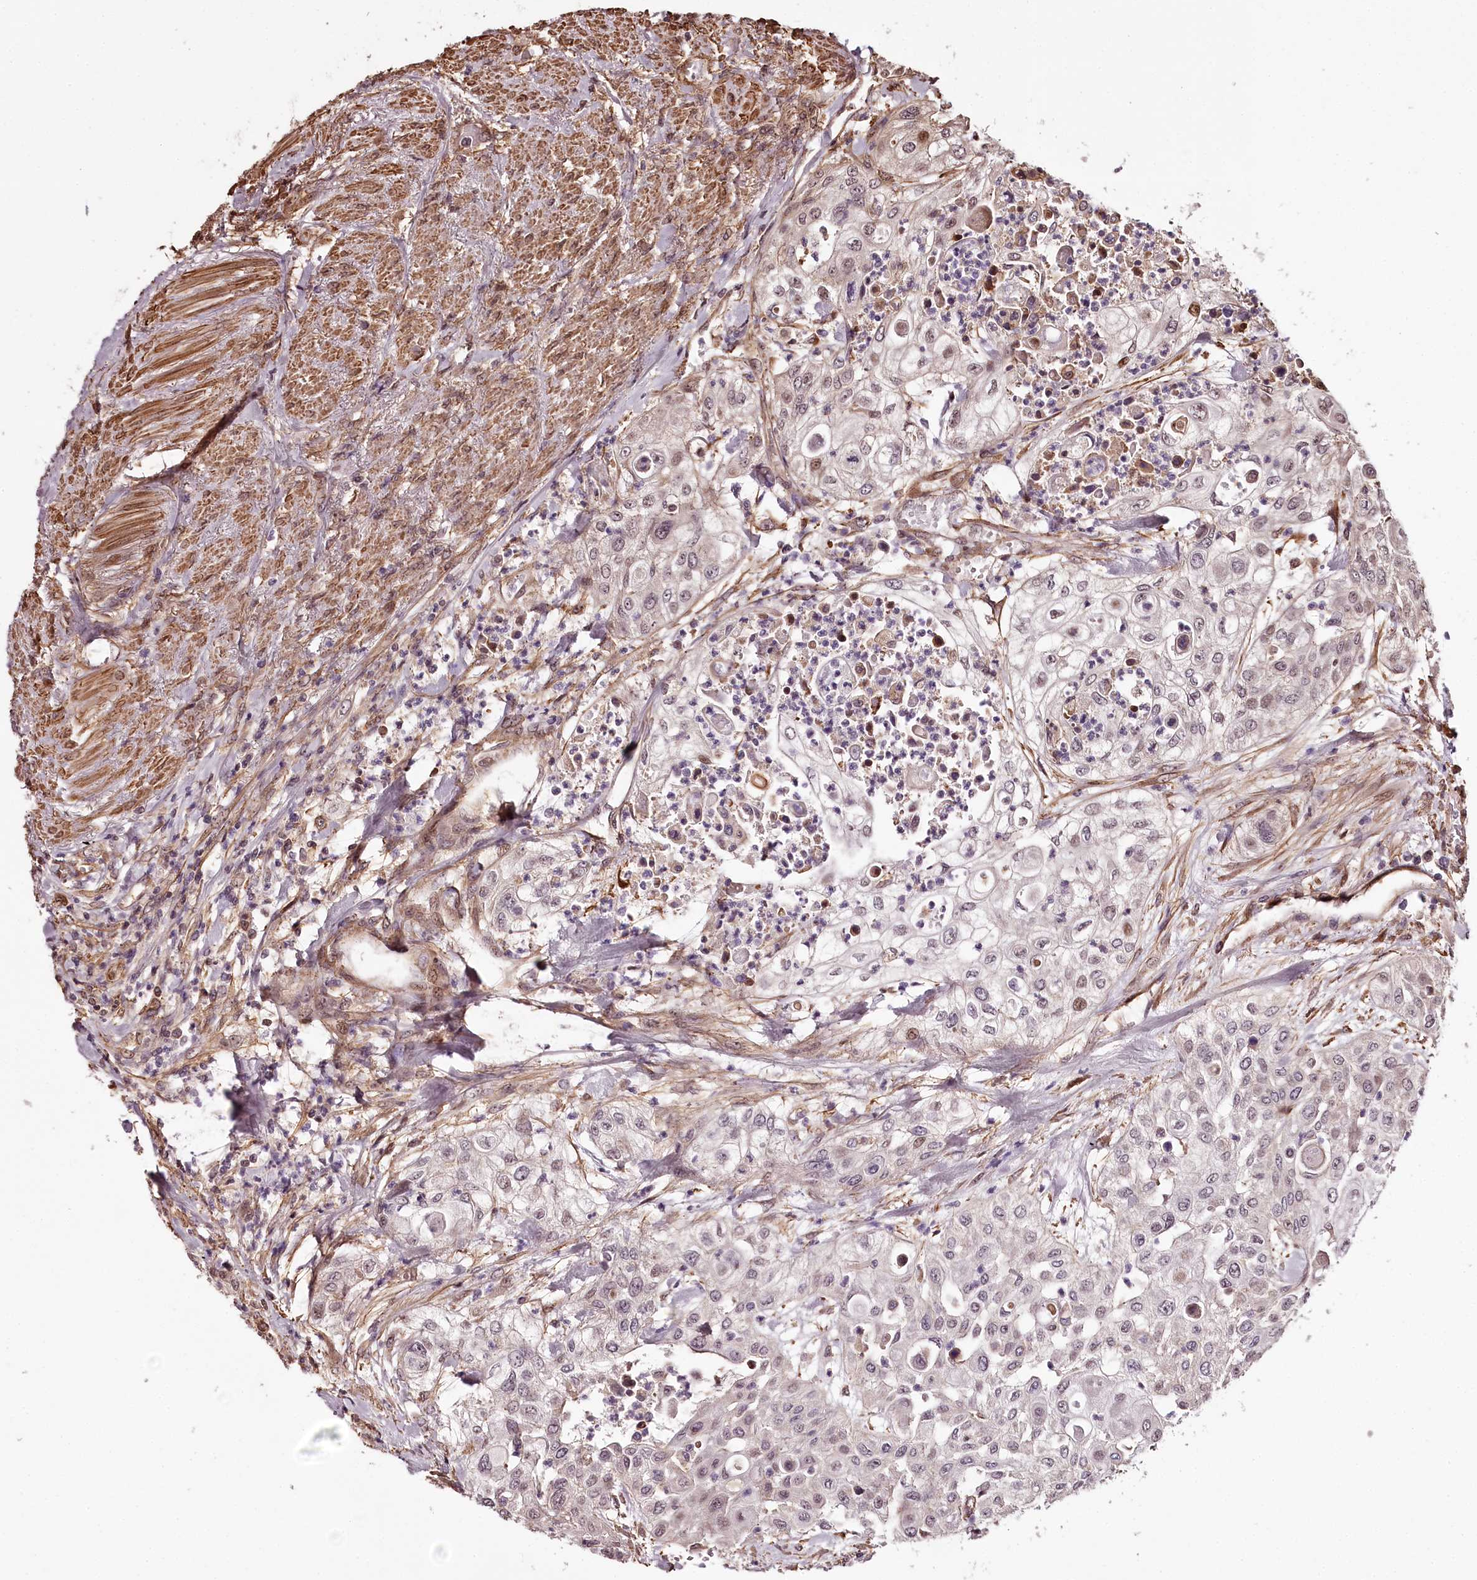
{"staining": {"intensity": "negative", "quantity": "none", "location": "none"}, "tissue": "urothelial cancer", "cell_type": "Tumor cells", "image_type": "cancer", "snomed": [{"axis": "morphology", "description": "Urothelial carcinoma, High grade"}, {"axis": "topography", "description": "Urinary bladder"}], "caption": "DAB immunohistochemical staining of urothelial carcinoma (high-grade) demonstrates no significant staining in tumor cells.", "gene": "TTC33", "patient": {"sex": "female", "age": 79}}